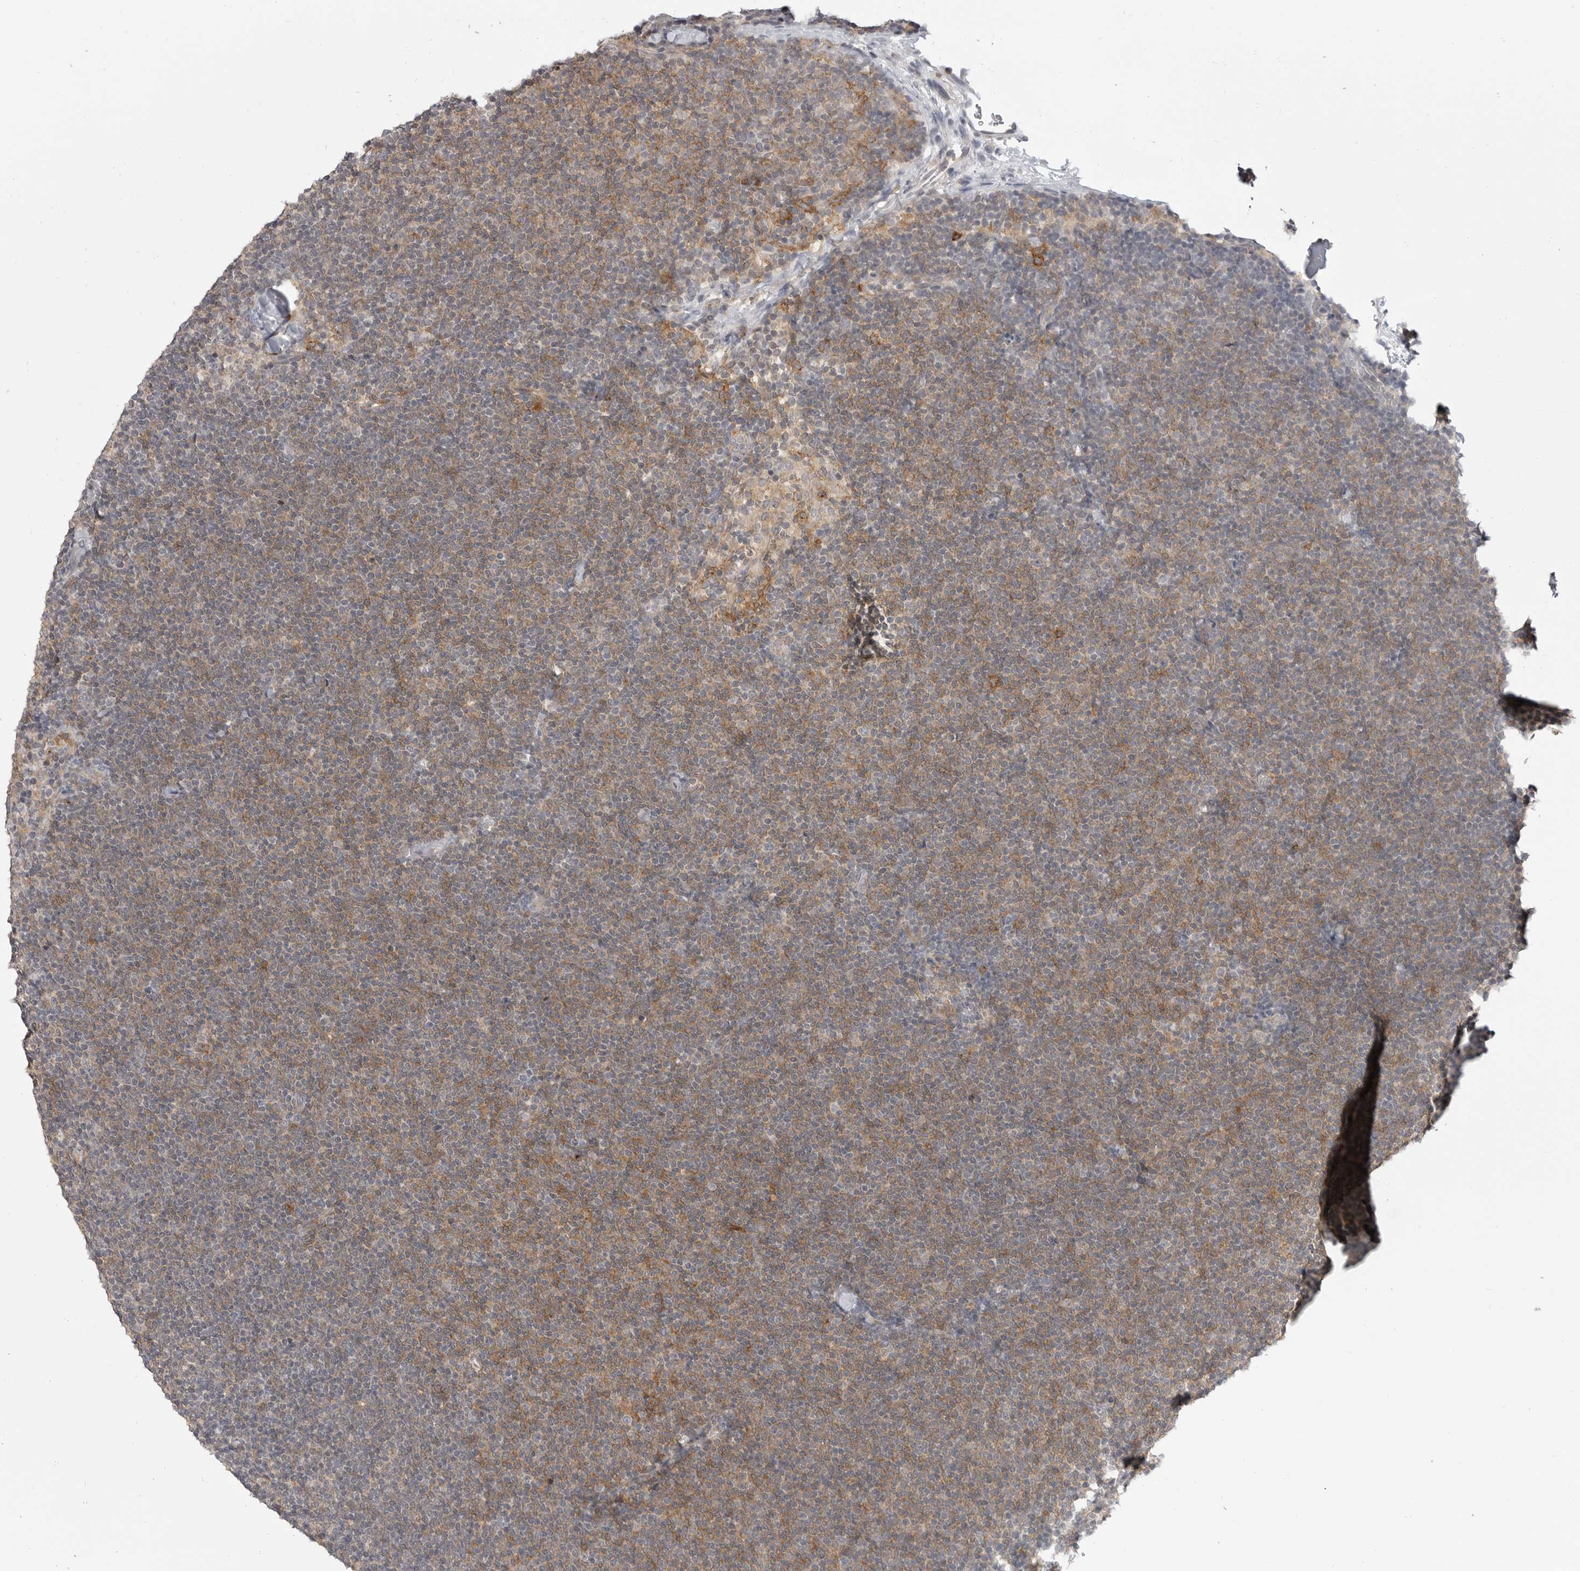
{"staining": {"intensity": "moderate", "quantity": "25%-75%", "location": "cytoplasmic/membranous"}, "tissue": "lymphoma", "cell_type": "Tumor cells", "image_type": "cancer", "snomed": [{"axis": "morphology", "description": "Malignant lymphoma, non-Hodgkin's type, Low grade"}, {"axis": "topography", "description": "Lymph node"}], "caption": "Brown immunohistochemical staining in human lymphoma reveals moderate cytoplasmic/membranous positivity in about 25%-75% of tumor cells. Ihc stains the protein of interest in brown and the nuclei are stained blue.", "gene": "IFNGR1", "patient": {"sex": "female", "age": 53}}